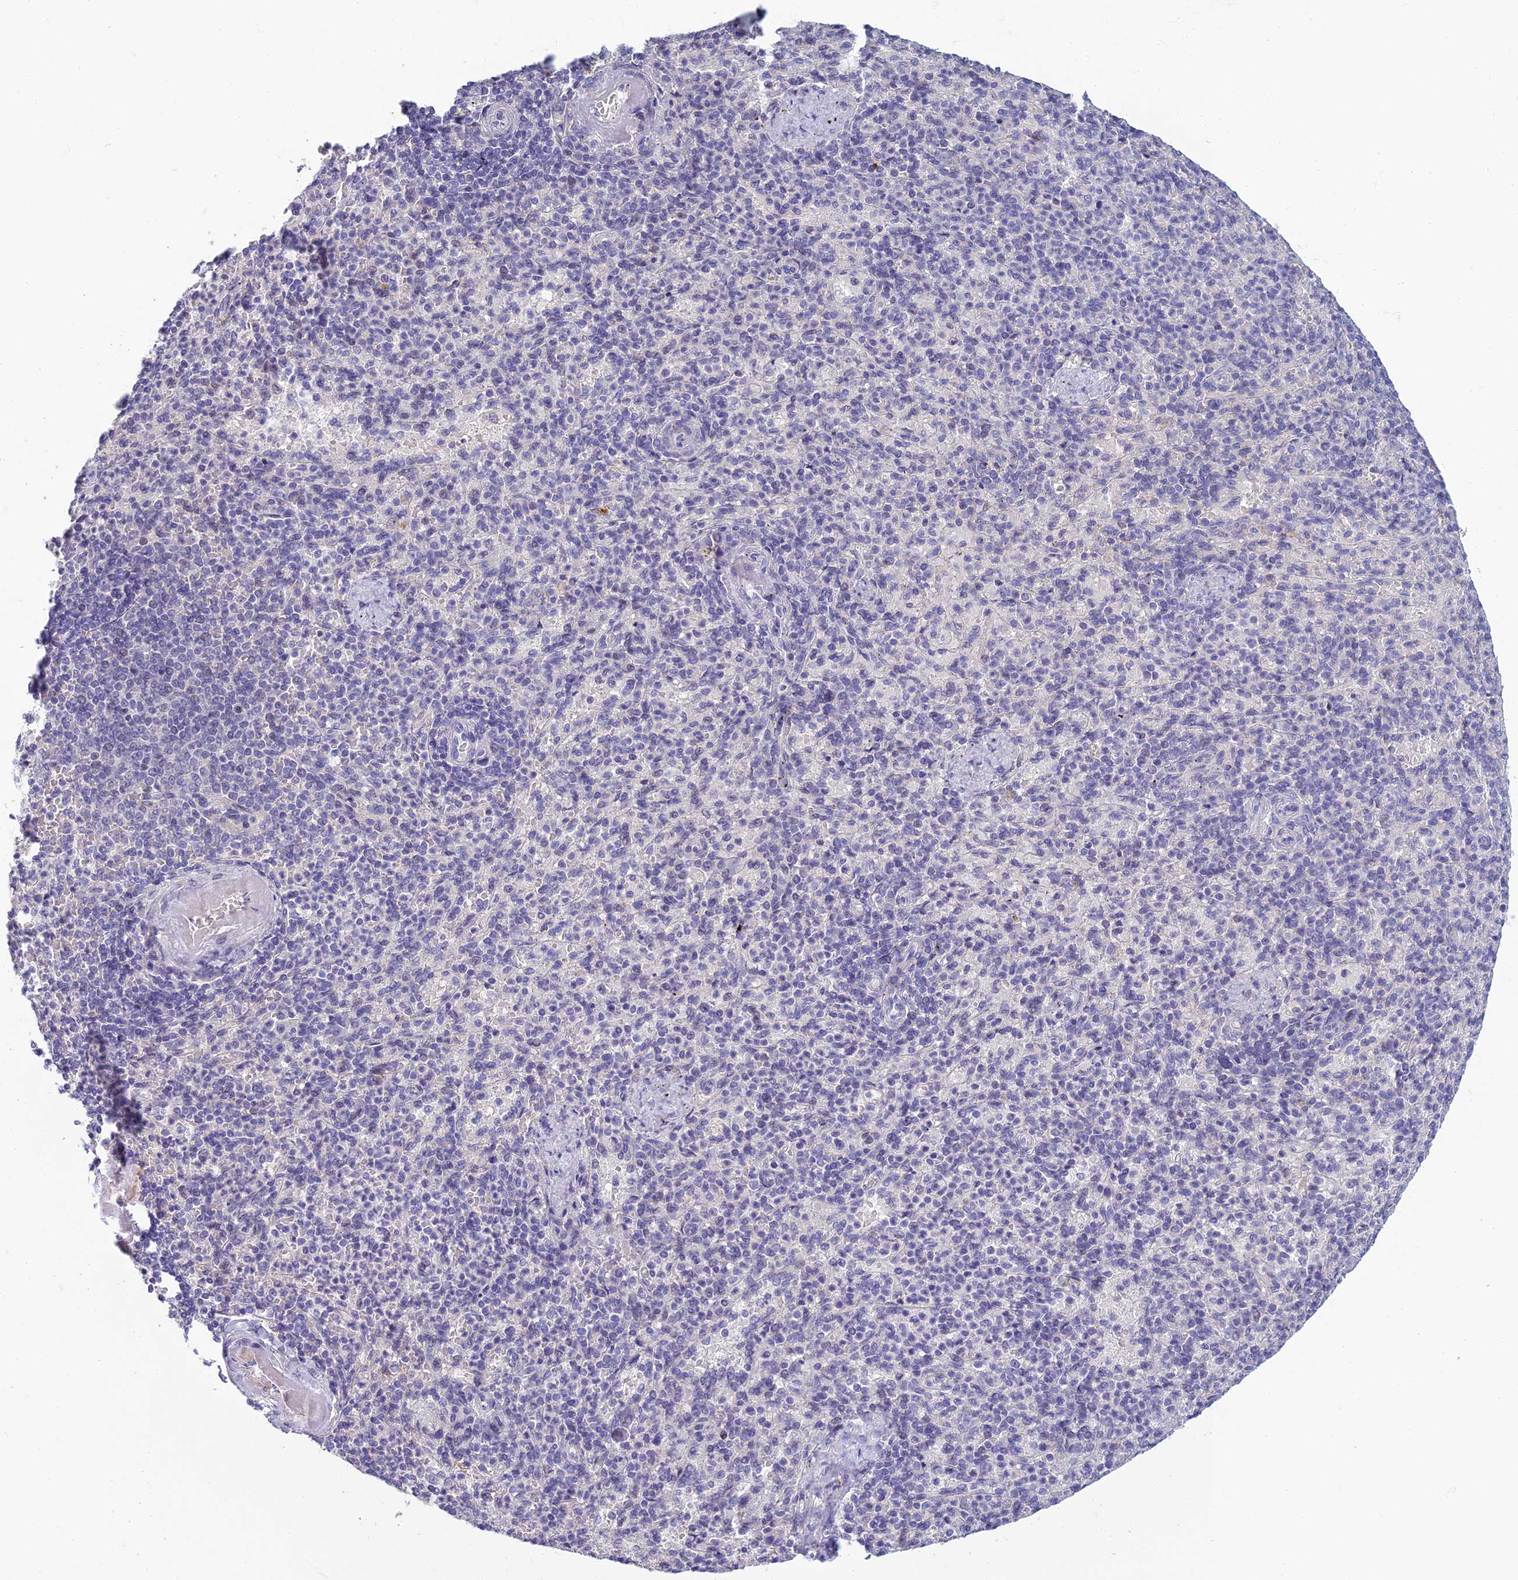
{"staining": {"intensity": "negative", "quantity": "none", "location": "none"}, "tissue": "spleen", "cell_type": "Cells in red pulp", "image_type": "normal", "snomed": [{"axis": "morphology", "description": "Normal tissue, NOS"}, {"axis": "topography", "description": "Spleen"}], "caption": "IHC photomicrograph of benign spleen: spleen stained with DAB (3,3'-diaminobenzidine) displays no significant protein positivity in cells in red pulp.", "gene": "NEURL1", "patient": {"sex": "female", "age": 74}}